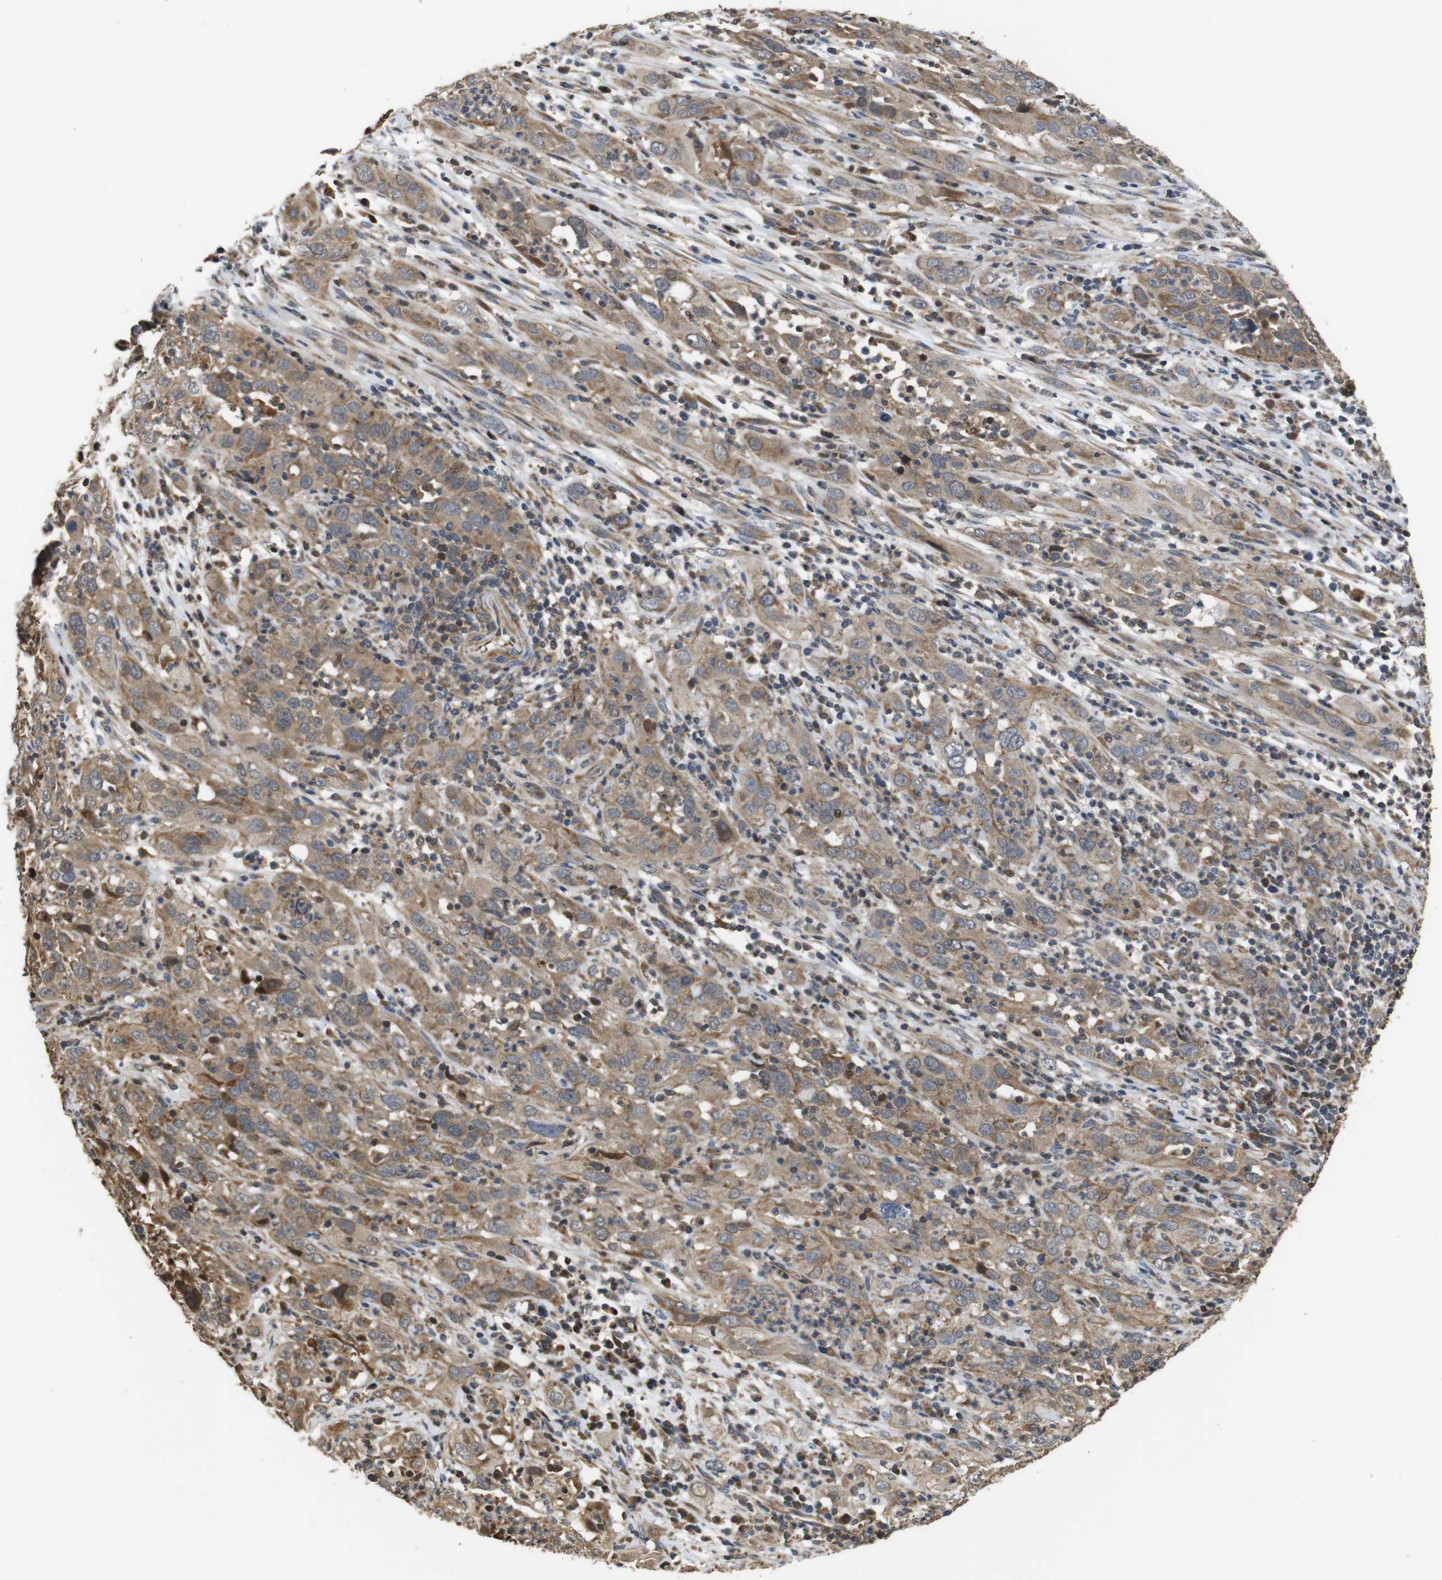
{"staining": {"intensity": "moderate", "quantity": "25%-75%", "location": "cytoplasmic/membranous"}, "tissue": "cervical cancer", "cell_type": "Tumor cells", "image_type": "cancer", "snomed": [{"axis": "morphology", "description": "Squamous cell carcinoma, NOS"}, {"axis": "topography", "description": "Cervix"}], "caption": "Cervical cancer stained with a brown dye demonstrates moderate cytoplasmic/membranous positive positivity in approximately 25%-75% of tumor cells.", "gene": "SNN", "patient": {"sex": "female", "age": 32}}